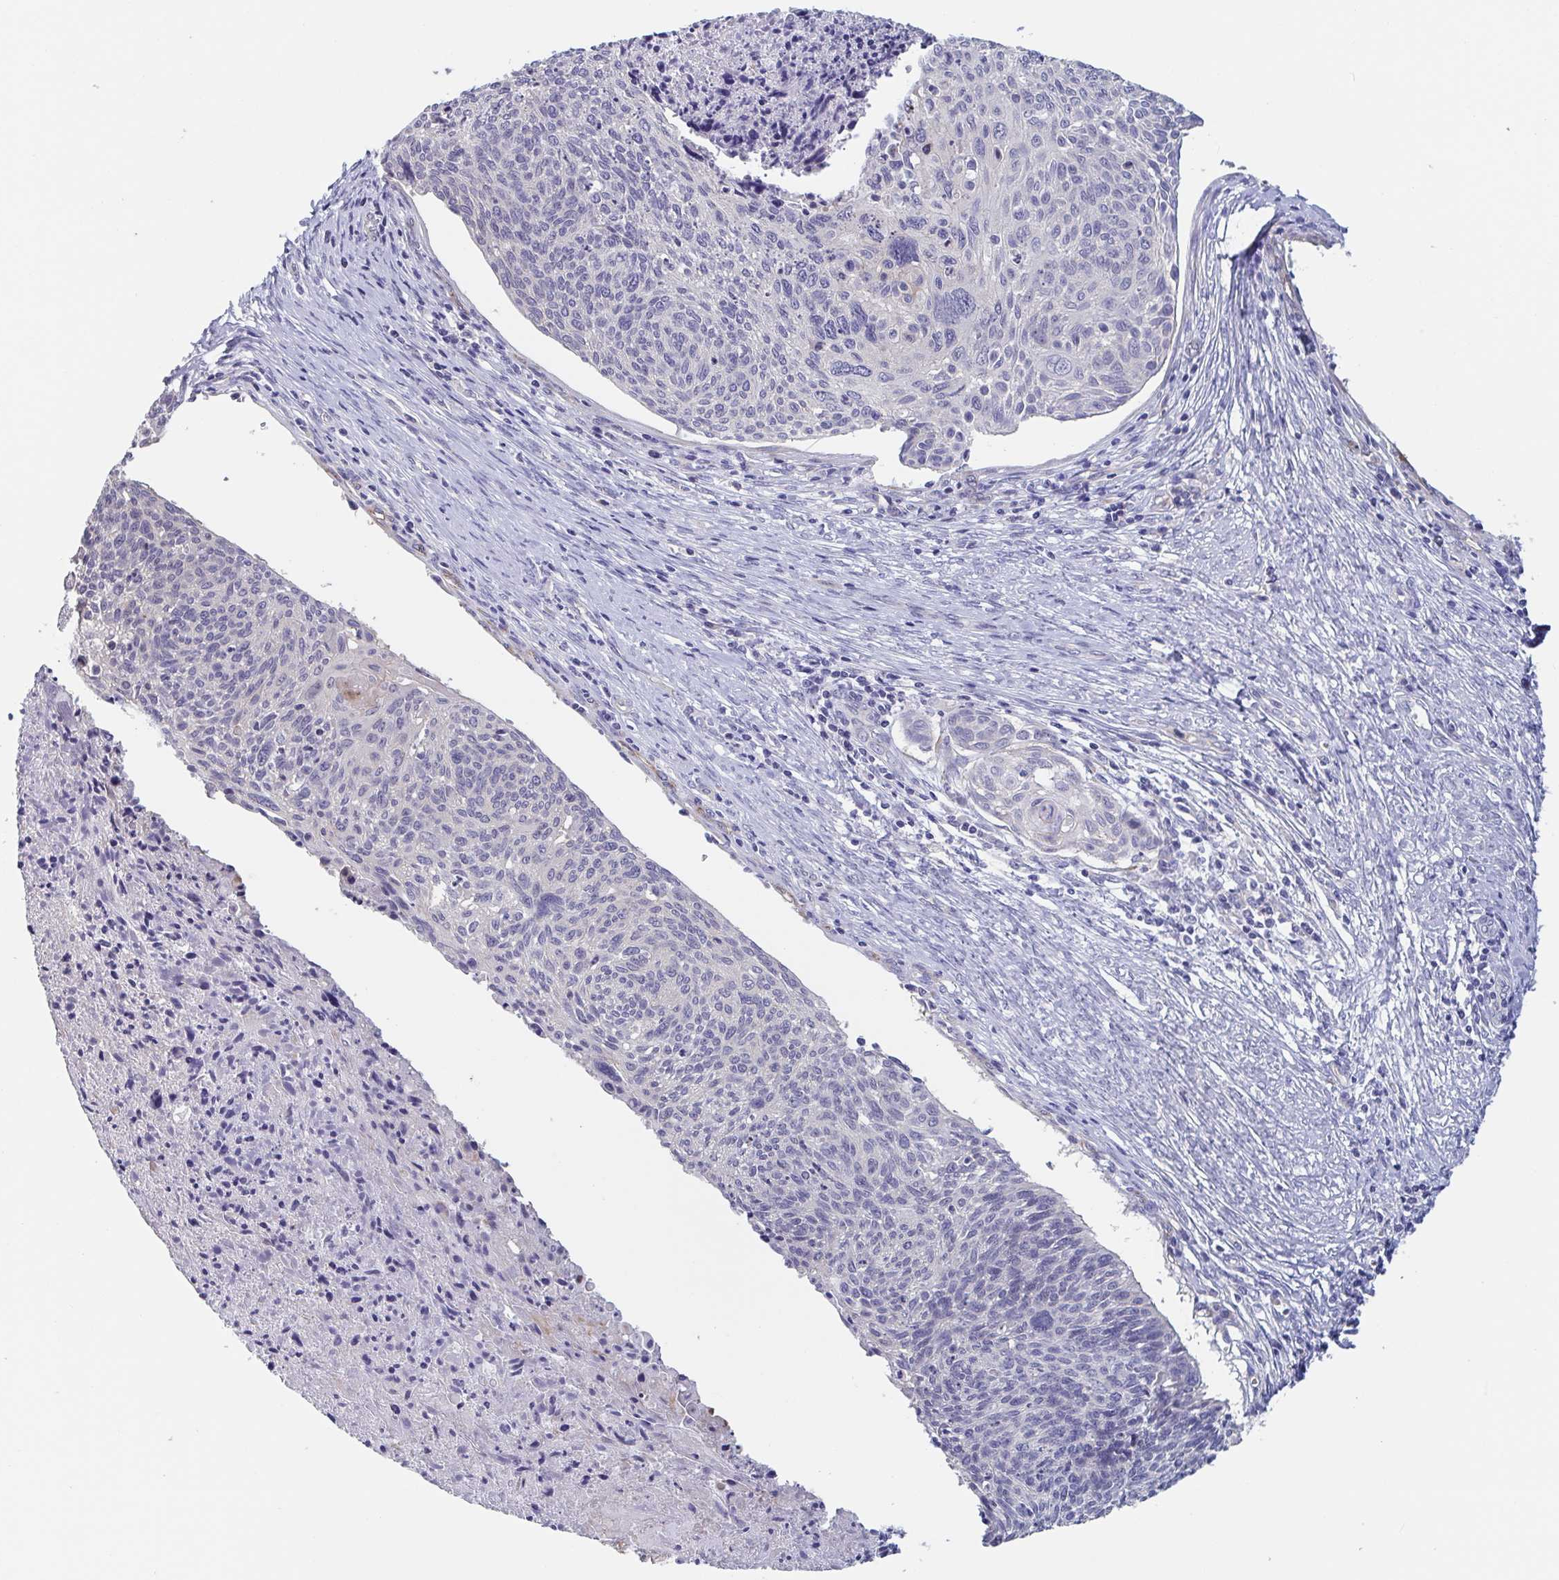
{"staining": {"intensity": "negative", "quantity": "none", "location": "none"}, "tissue": "cervical cancer", "cell_type": "Tumor cells", "image_type": "cancer", "snomed": [{"axis": "morphology", "description": "Squamous cell carcinoma, NOS"}, {"axis": "topography", "description": "Cervix"}], "caption": "The image demonstrates no staining of tumor cells in cervical cancer.", "gene": "ST14", "patient": {"sex": "female", "age": 49}}